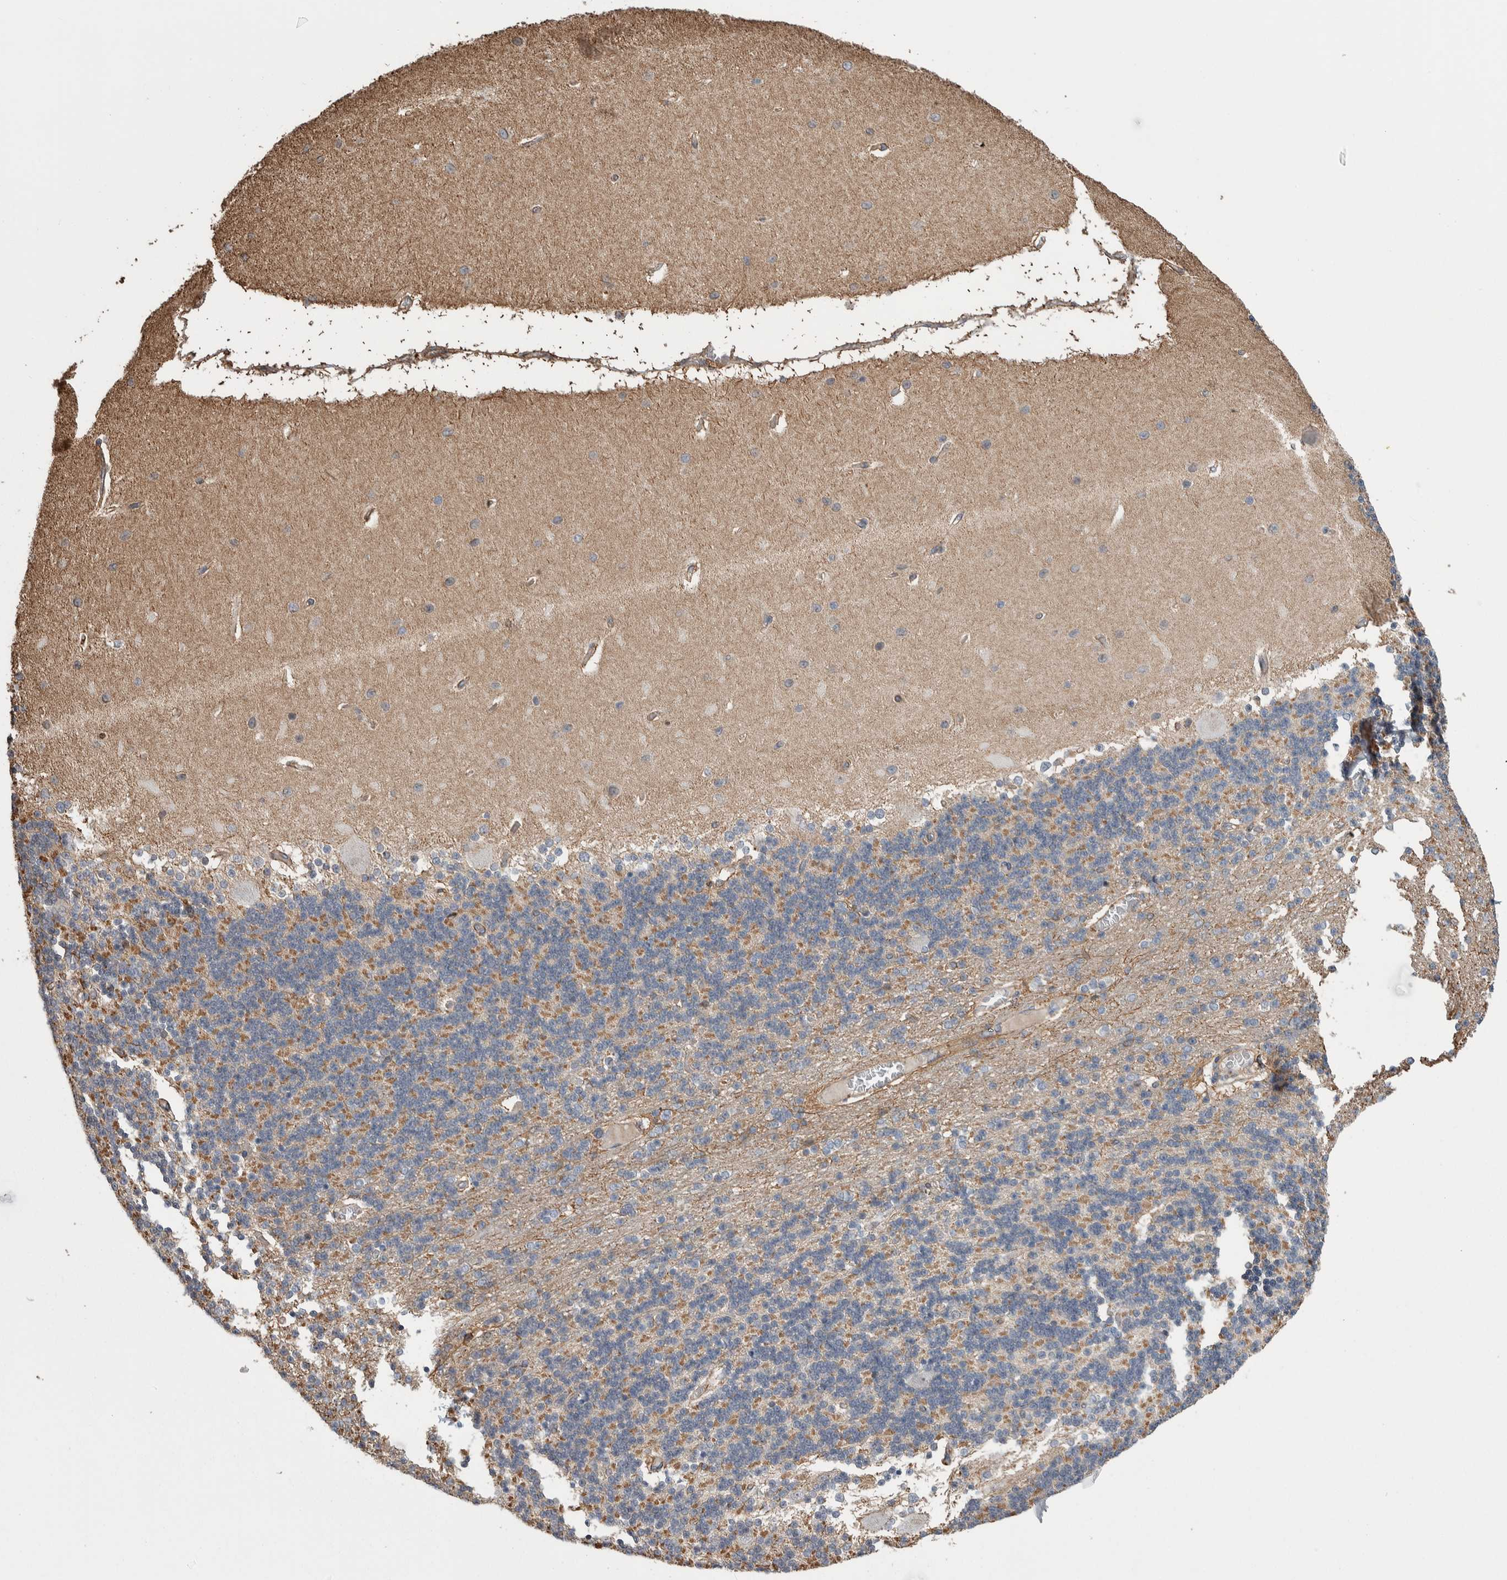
{"staining": {"intensity": "weak", "quantity": ">75%", "location": "cytoplasmic/membranous"}, "tissue": "cerebellum", "cell_type": "Cells in granular layer", "image_type": "normal", "snomed": [{"axis": "morphology", "description": "Normal tissue, NOS"}, {"axis": "topography", "description": "Cerebellum"}], "caption": "Immunohistochemical staining of benign human cerebellum reveals >75% levels of weak cytoplasmic/membranous protein expression in approximately >75% of cells in granular layer.", "gene": "ENPP2", "patient": {"sex": "female", "age": 54}}